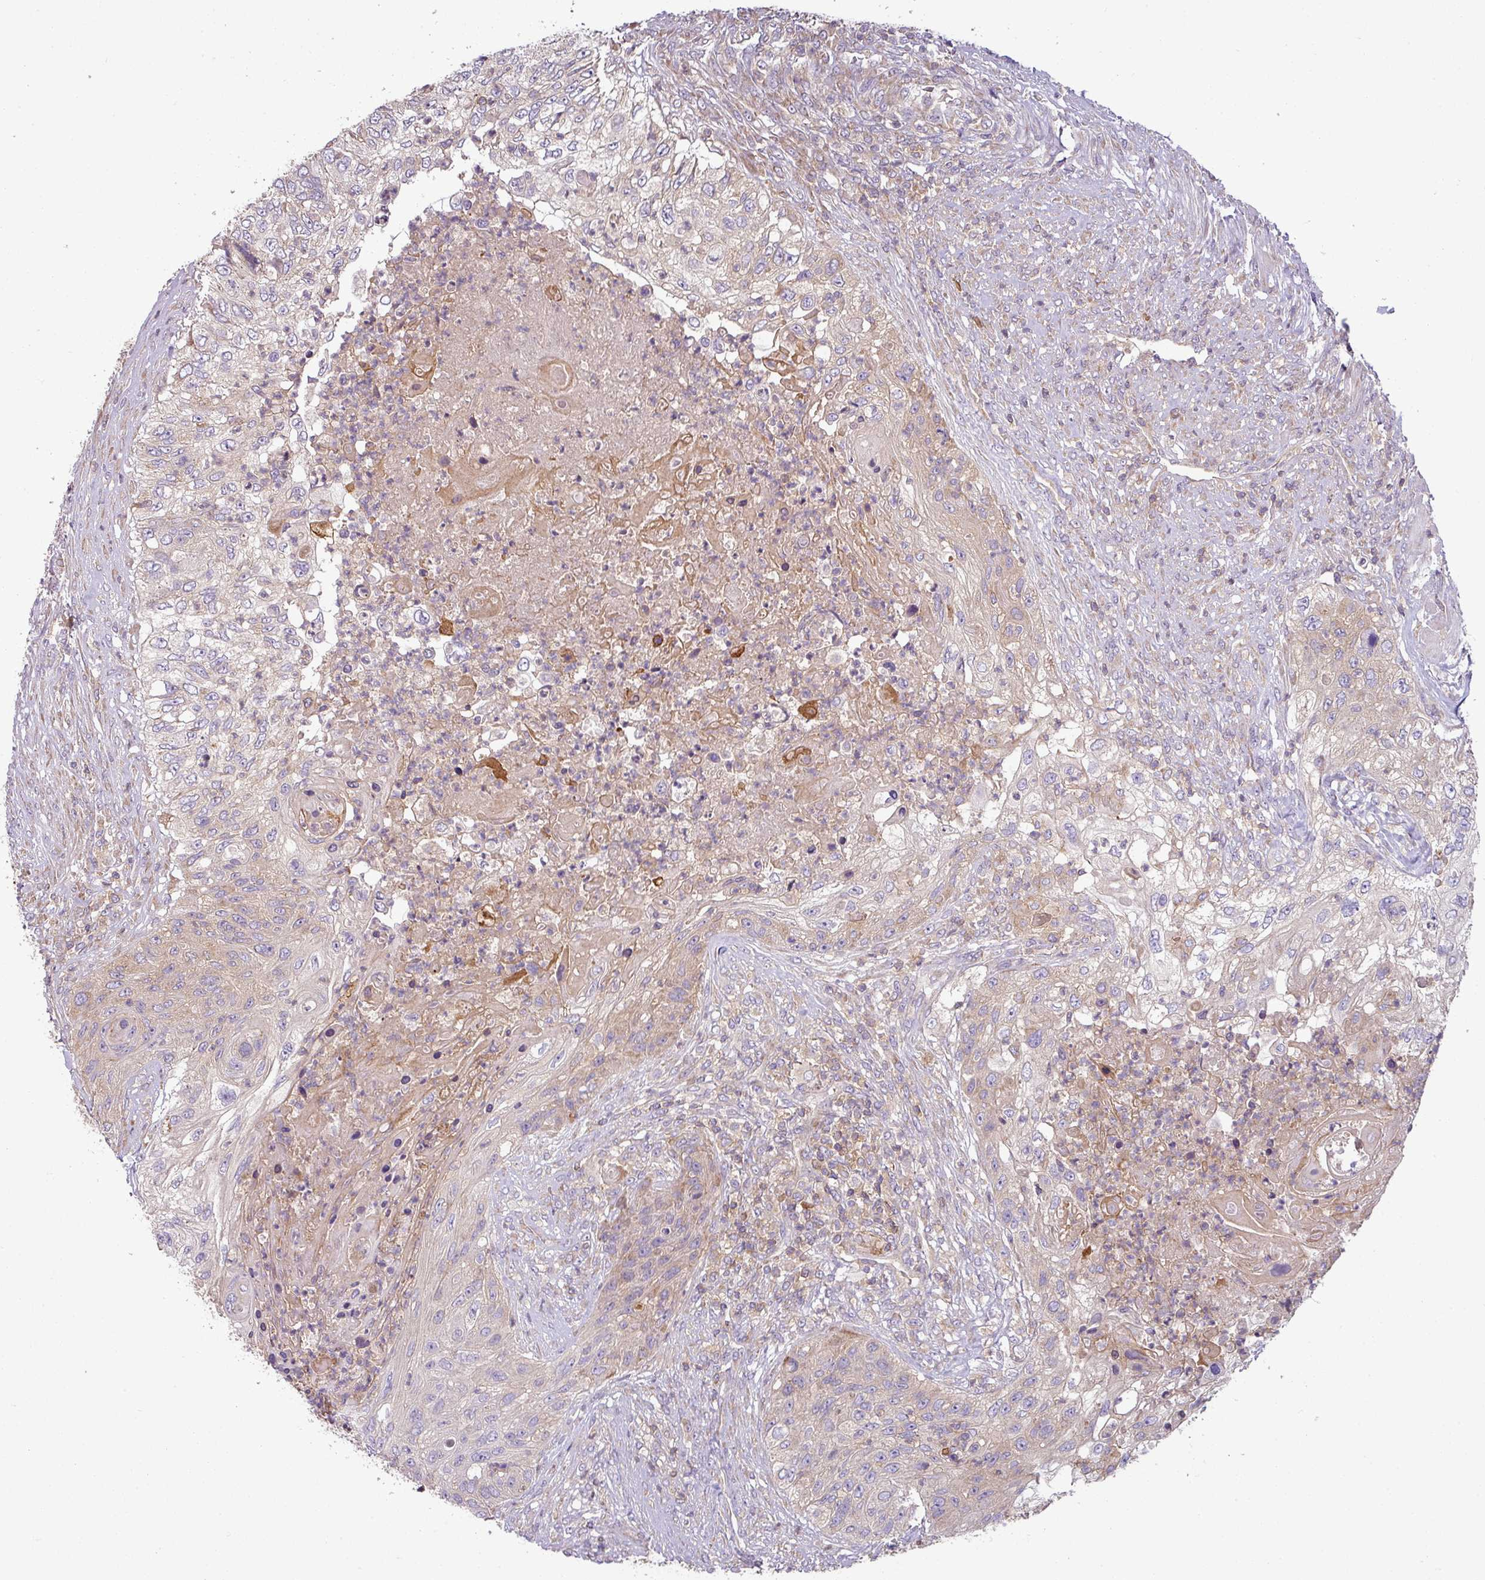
{"staining": {"intensity": "weak", "quantity": "<25%", "location": "cytoplasmic/membranous"}, "tissue": "urothelial cancer", "cell_type": "Tumor cells", "image_type": "cancer", "snomed": [{"axis": "morphology", "description": "Urothelial carcinoma, High grade"}, {"axis": "topography", "description": "Urinary bladder"}], "caption": "IHC of human urothelial cancer demonstrates no positivity in tumor cells.", "gene": "LRRC74B", "patient": {"sex": "female", "age": 60}}